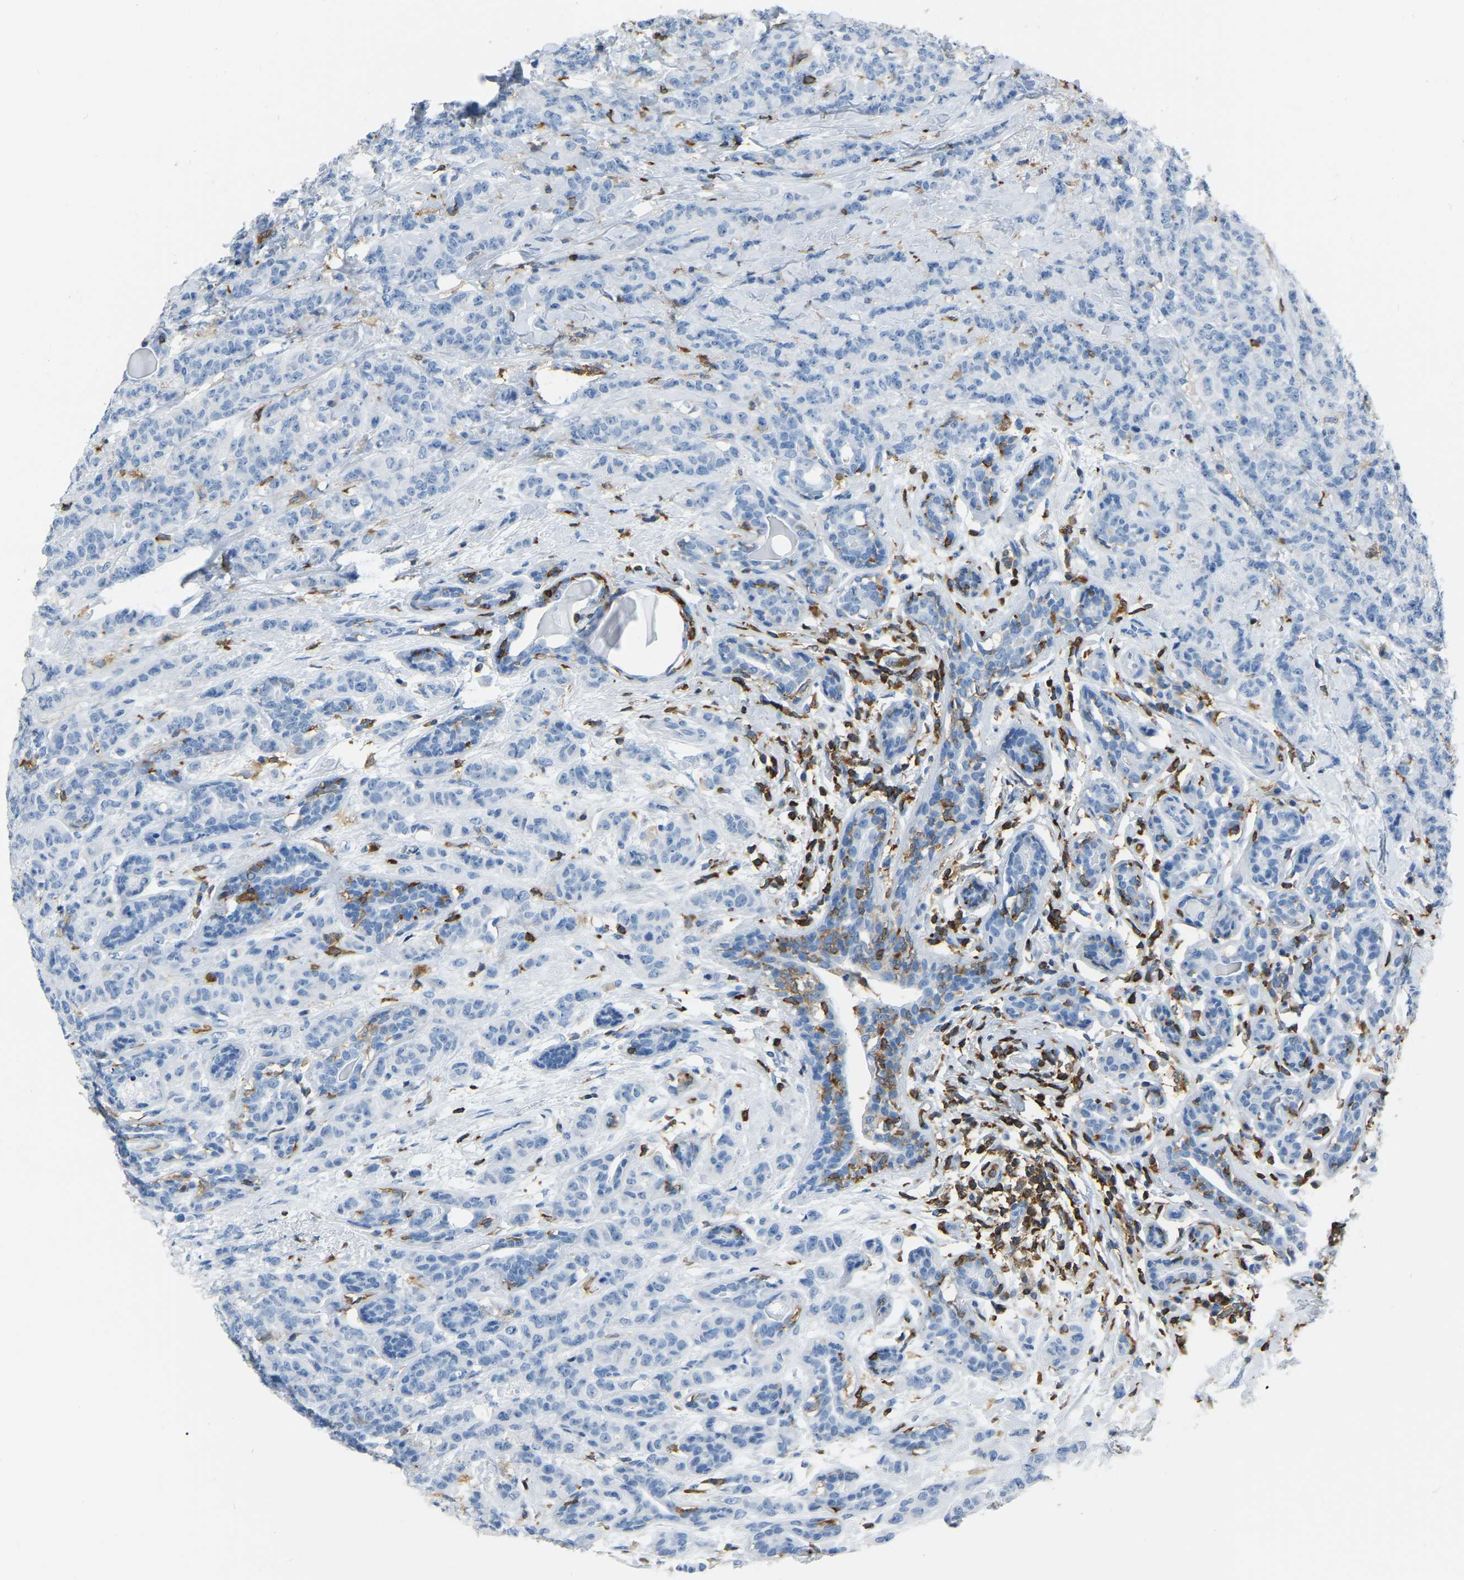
{"staining": {"intensity": "negative", "quantity": "none", "location": "none"}, "tissue": "breast cancer", "cell_type": "Tumor cells", "image_type": "cancer", "snomed": [{"axis": "morphology", "description": "Normal tissue, NOS"}, {"axis": "morphology", "description": "Duct carcinoma"}, {"axis": "topography", "description": "Breast"}], "caption": "Tumor cells show no significant protein expression in breast infiltrating ductal carcinoma.", "gene": "ARHGAP45", "patient": {"sex": "female", "age": 40}}